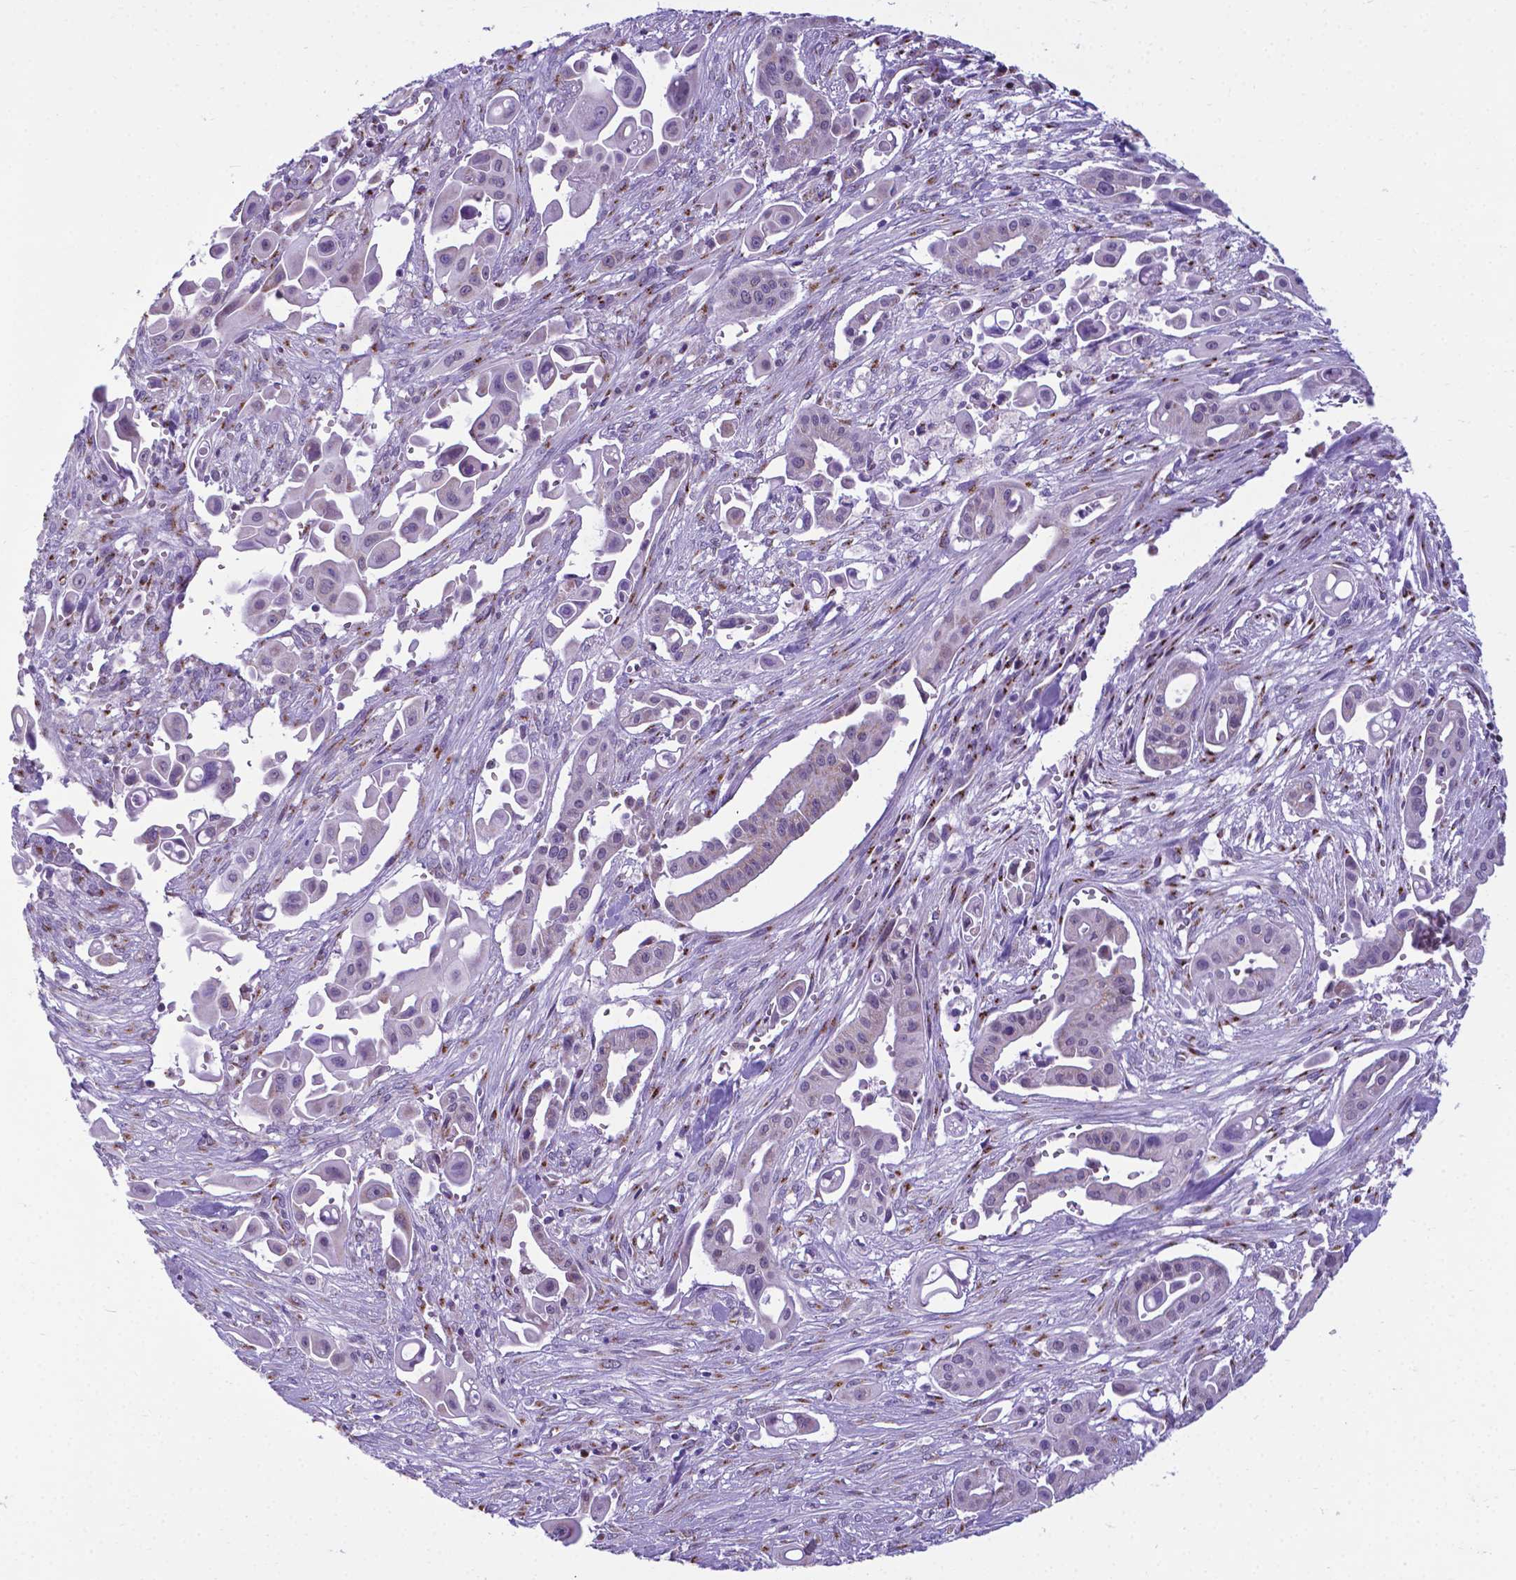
{"staining": {"intensity": "negative", "quantity": "none", "location": "none"}, "tissue": "pancreatic cancer", "cell_type": "Tumor cells", "image_type": "cancer", "snomed": [{"axis": "morphology", "description": "Adenocarcinoma, NOS"}, {"axis": "topography", "description": "Pancreas"}], "caption": "Pancreatic cancer stained for a protein using immunohistochemistry (IHC) displays no staining tumor cells.", "gene": "MRPL10", "patient": {"sex": "male", "age": 50}}